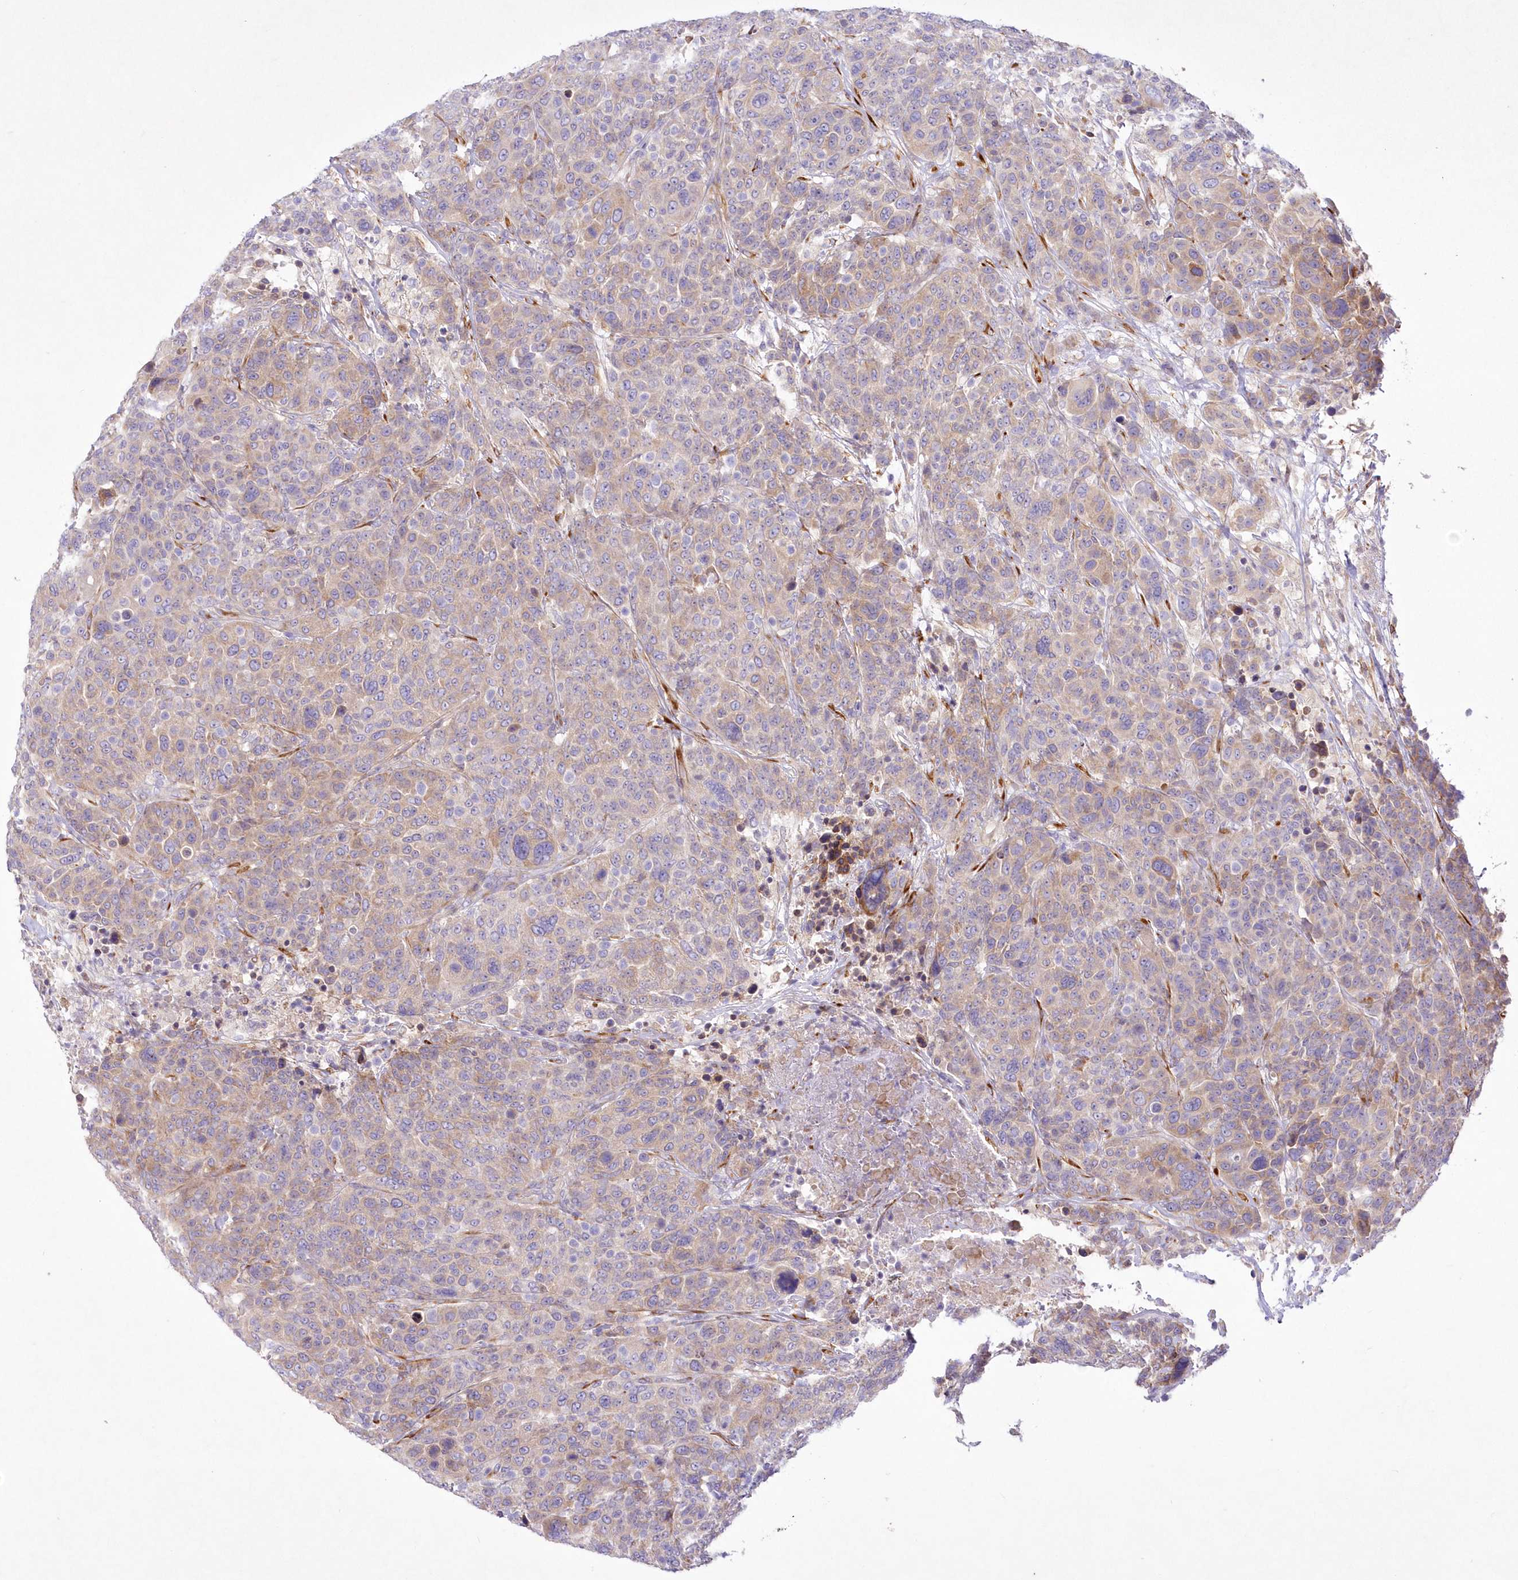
{"staining": {"intensity": "weak", "quantity": "<25%", "location": "cytoplasmic/membranous"}, "tissue": "breast cancer", "cell_type": "Tumor cells", "image_type": "cancer", "snomed": [{"axis": "morphology", "description": "Duct carcinoma"}, {"axis": "topography", "description": "Breast"}], "caption": "This is an IHC image of human breast infiltrating ductal carcinoma. There is no staining in tumor cells.", "gene": "ARFGEF3", "patient": {"sex": "female", "age": 37}}